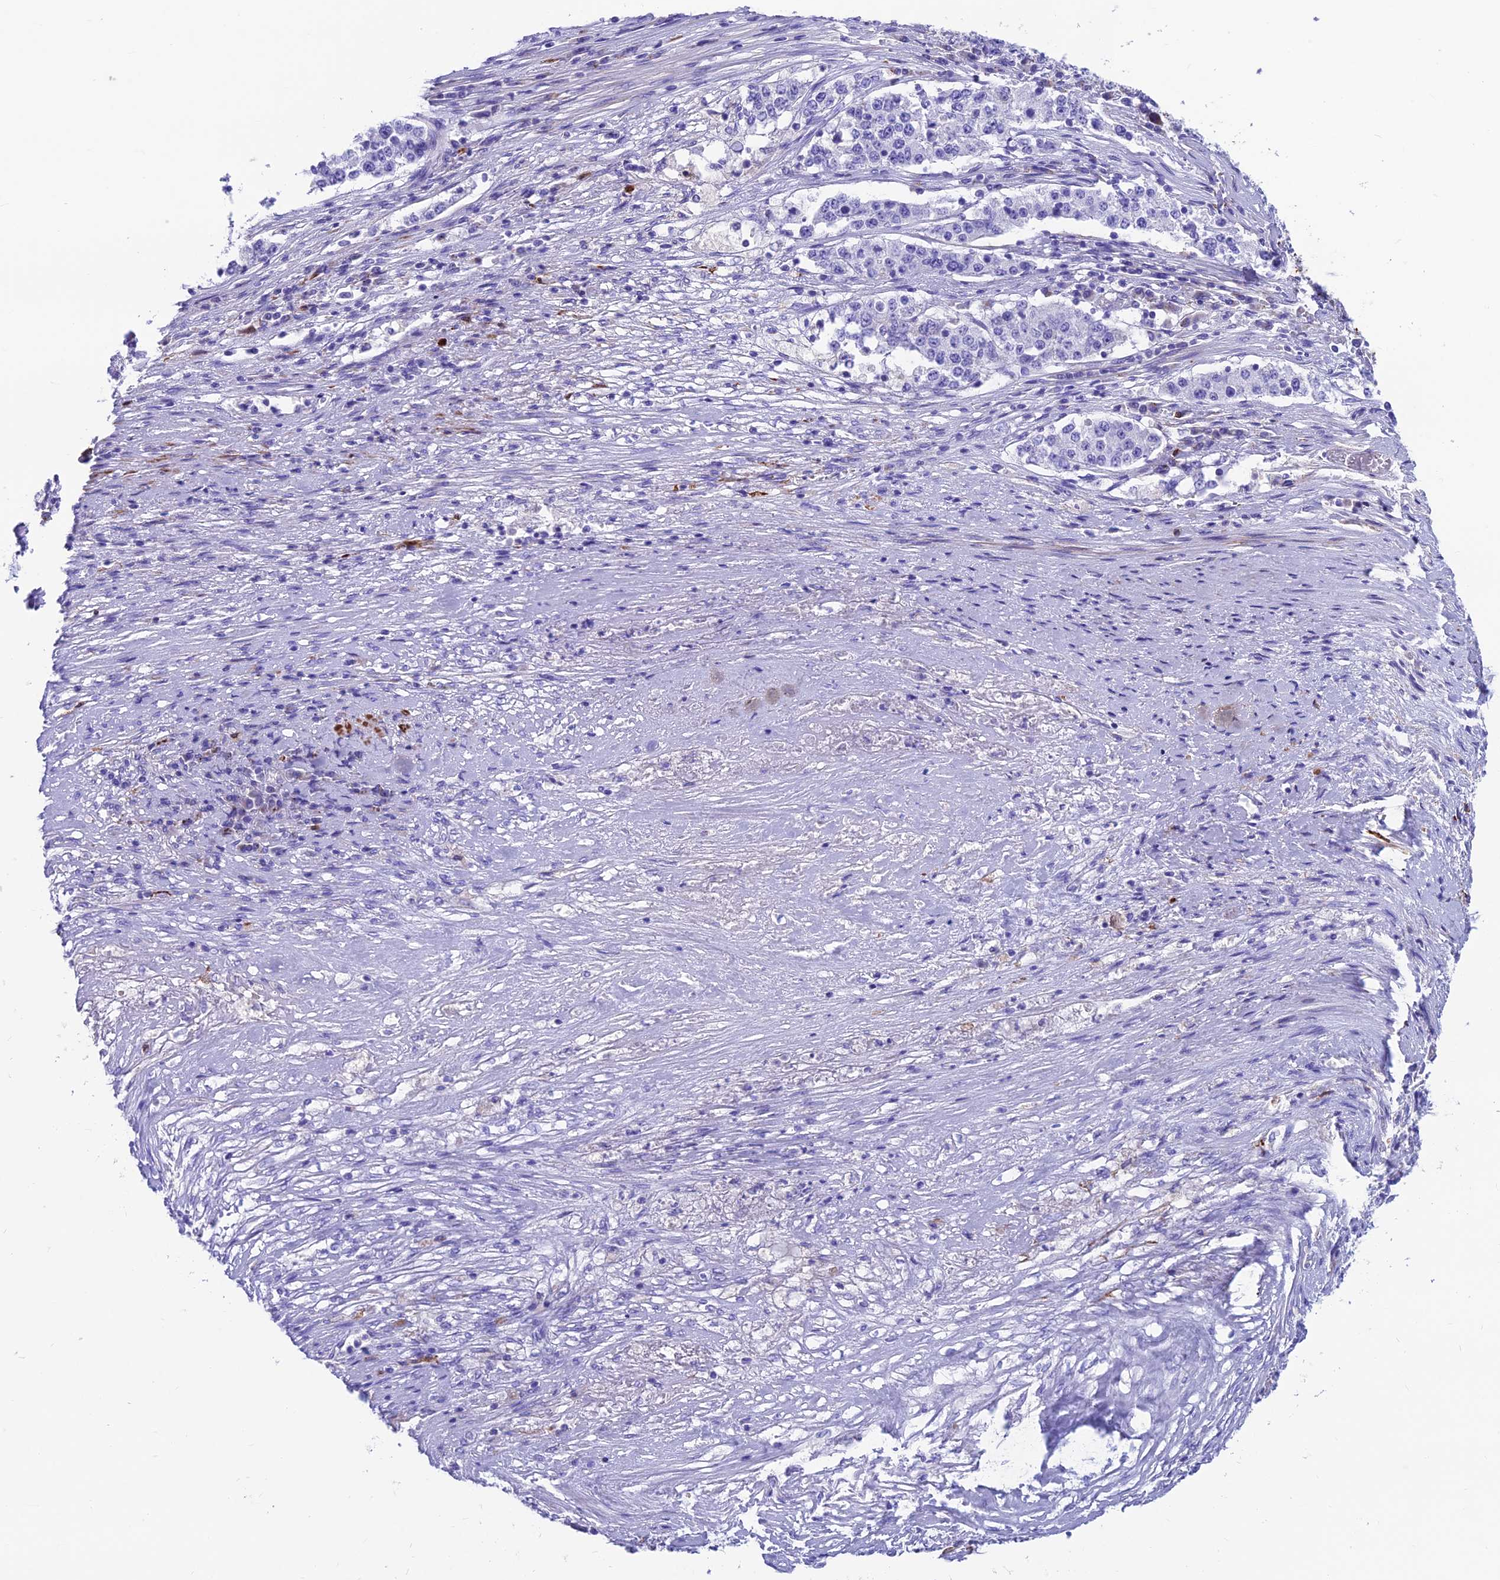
{"staining": {"intensity": "negative", "quantity": "none", "location": "none"}, "tissue": "stomach cancer", "cell_type": "Tumor cells", "image_type": "cancer", "snomed": [{"axis": "morphology", "description": "Adenocarcinoma, NOS"}, {"axis": "topography", "description": "Stomach"}], "caption": "Micrograph shows no significant protein staining in tumor cells of stomach adenocarcinoma. (Brightfield microscopy of DAB immunohistochemistry at high magnification).", "gene": "GNG11", "patient": {"sex": "male", "age": 59}}